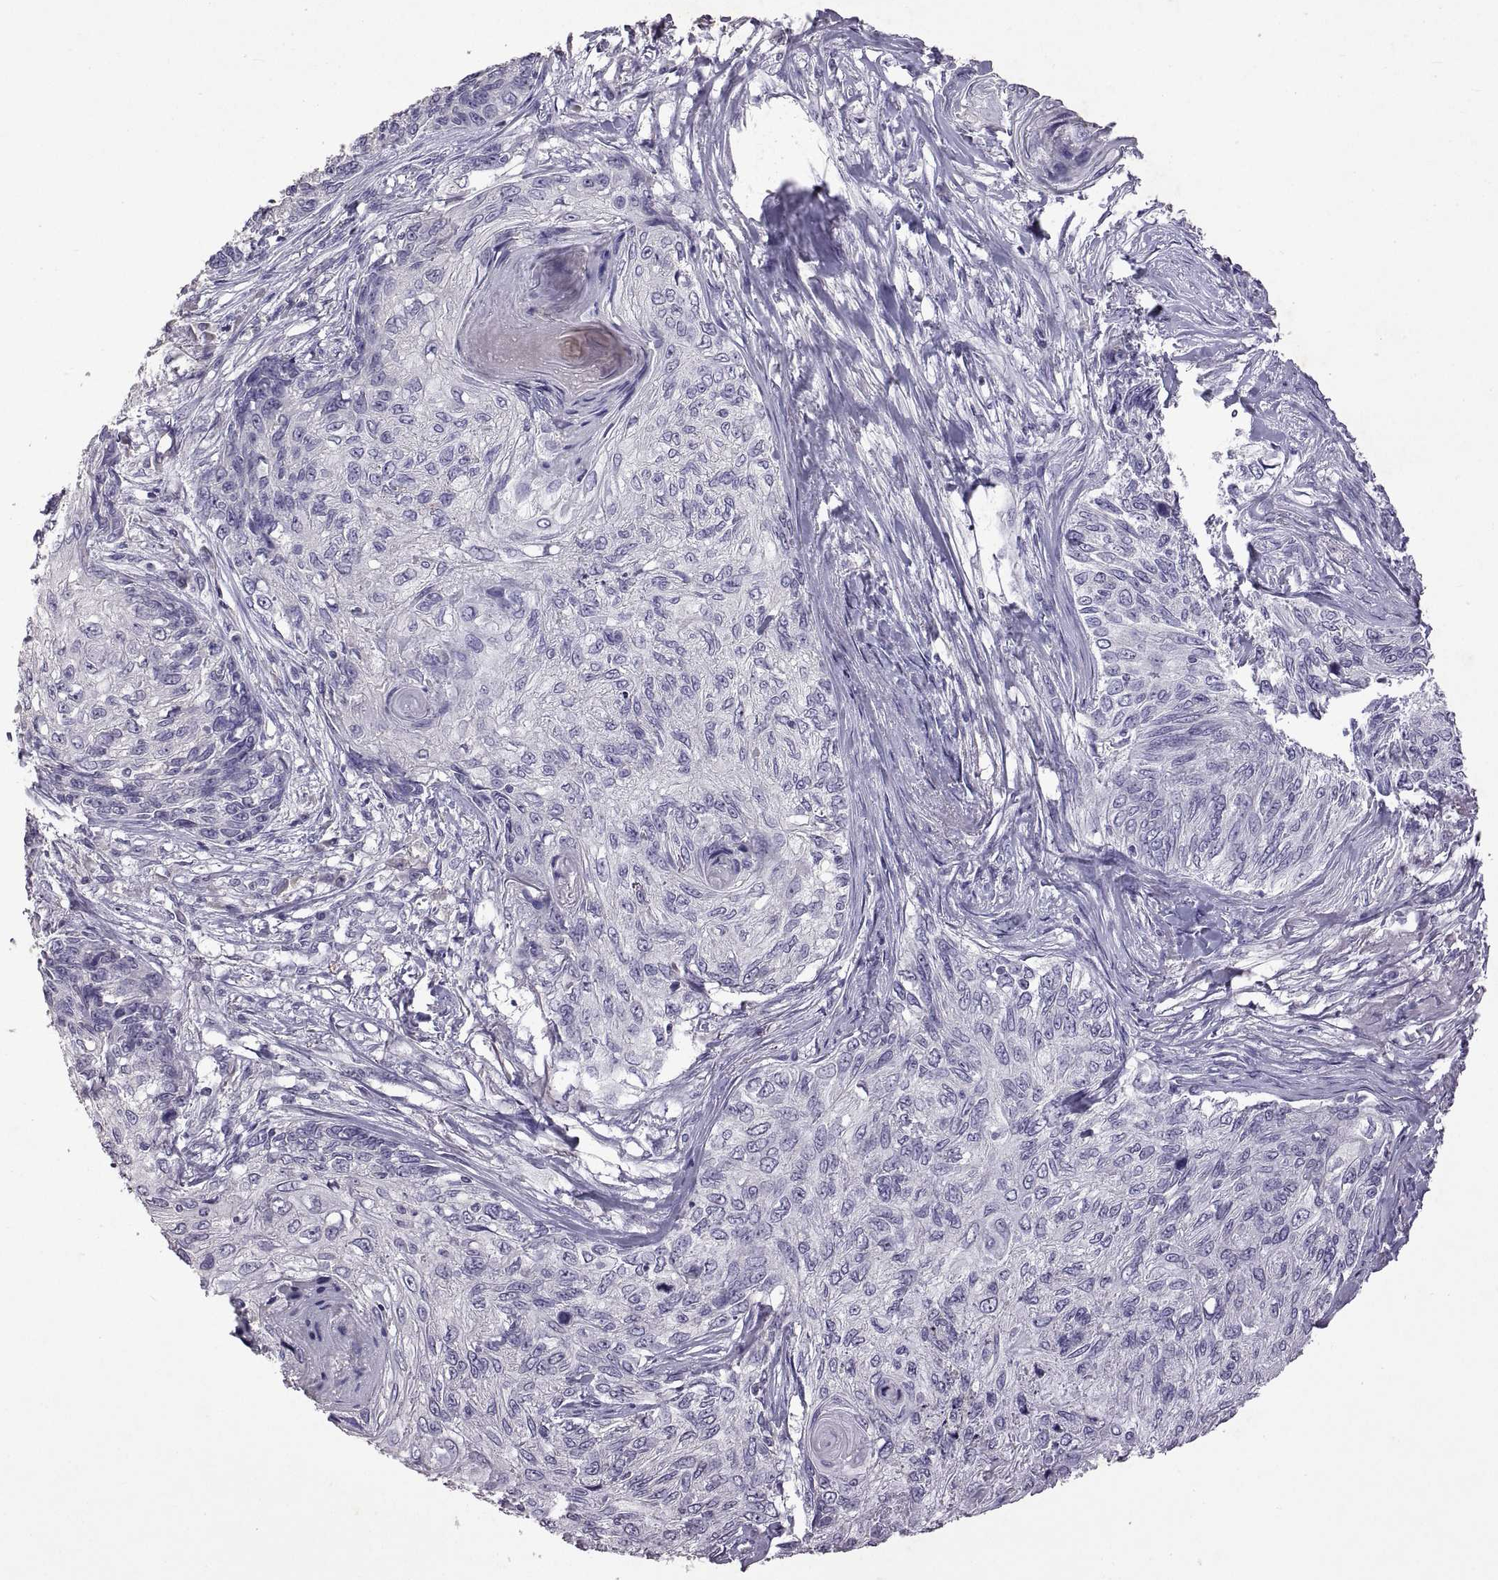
{"staining": {"intensity": "negative", "quantity": "none", "location": "none"}, "tissue": "skin cancer", "cell_type": "Tumor cells", "image_type": "cancer", "snomed": [{"axis": "morphology", "description": "Squamous cell carcinoma, NOS"}, {"axis": "topography", "description": "Skin"}], "caption": "DAB immunohistochemical staining of human skin cancer (squamous cell carcinoma) displays no significant expression in tumor cells. Nuclei are stained in blue.", "gene": "DEFB136", "patient": {"sex": "male", "age": 92}}